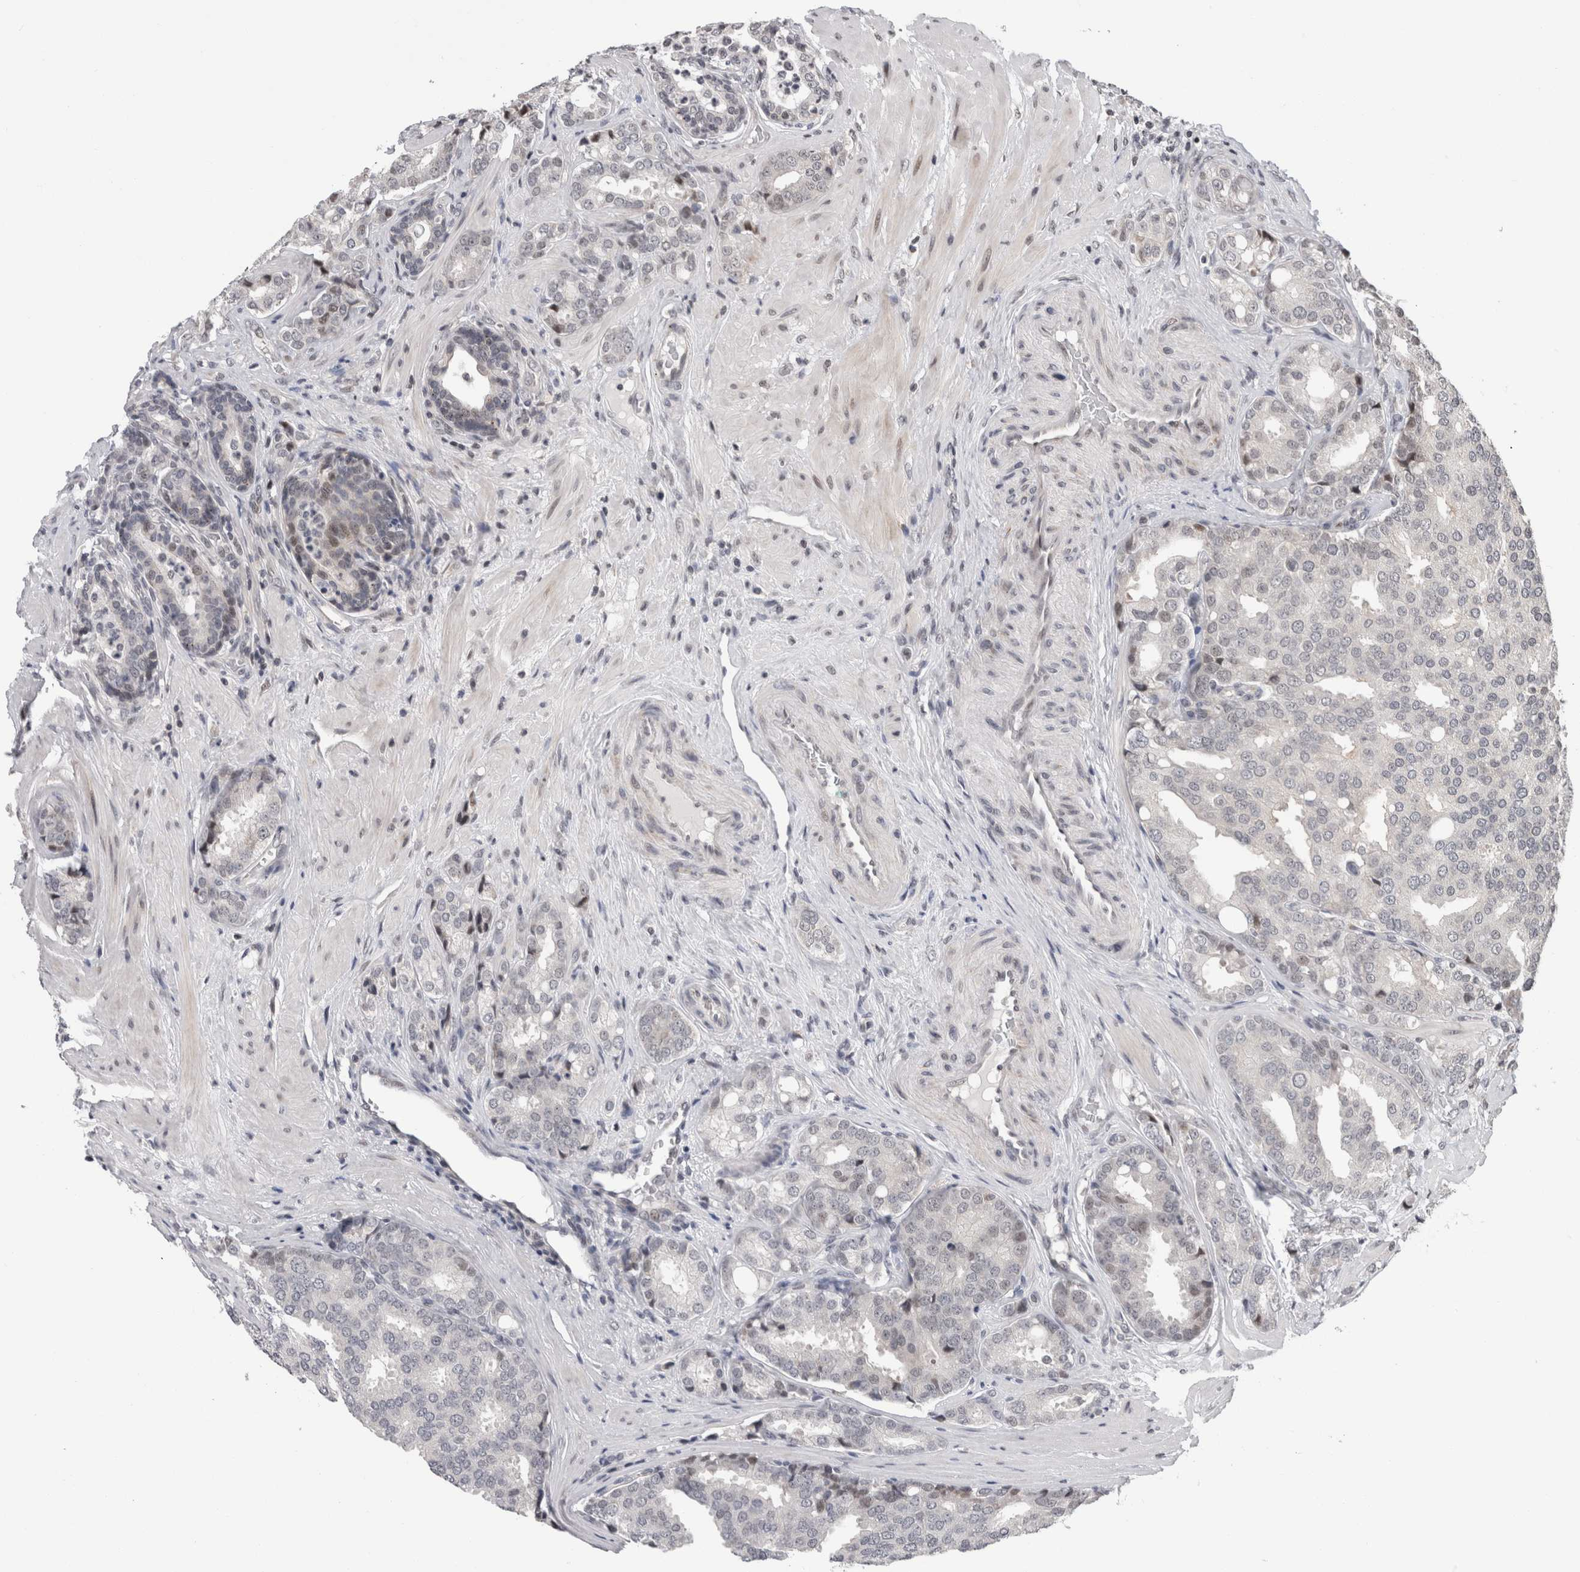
{"staining": {"intensity": "negative", "quantity": "none", "location": "none"}, "tissue": "prostate cancer", "cell_type": "Tumor cells", "image_type": "cancer", "snomed": [{"axis": "morphology", "description": "Adenocarcinoma, High grade"}, {"axis": "topography", "description": "Prostate"}], "caption": "Tumor cells show no significant expression in high-grade adenocarcinoma (prostate).", "gene": "ZBTB11", "patient": {"sex": "male", "age": 50}}